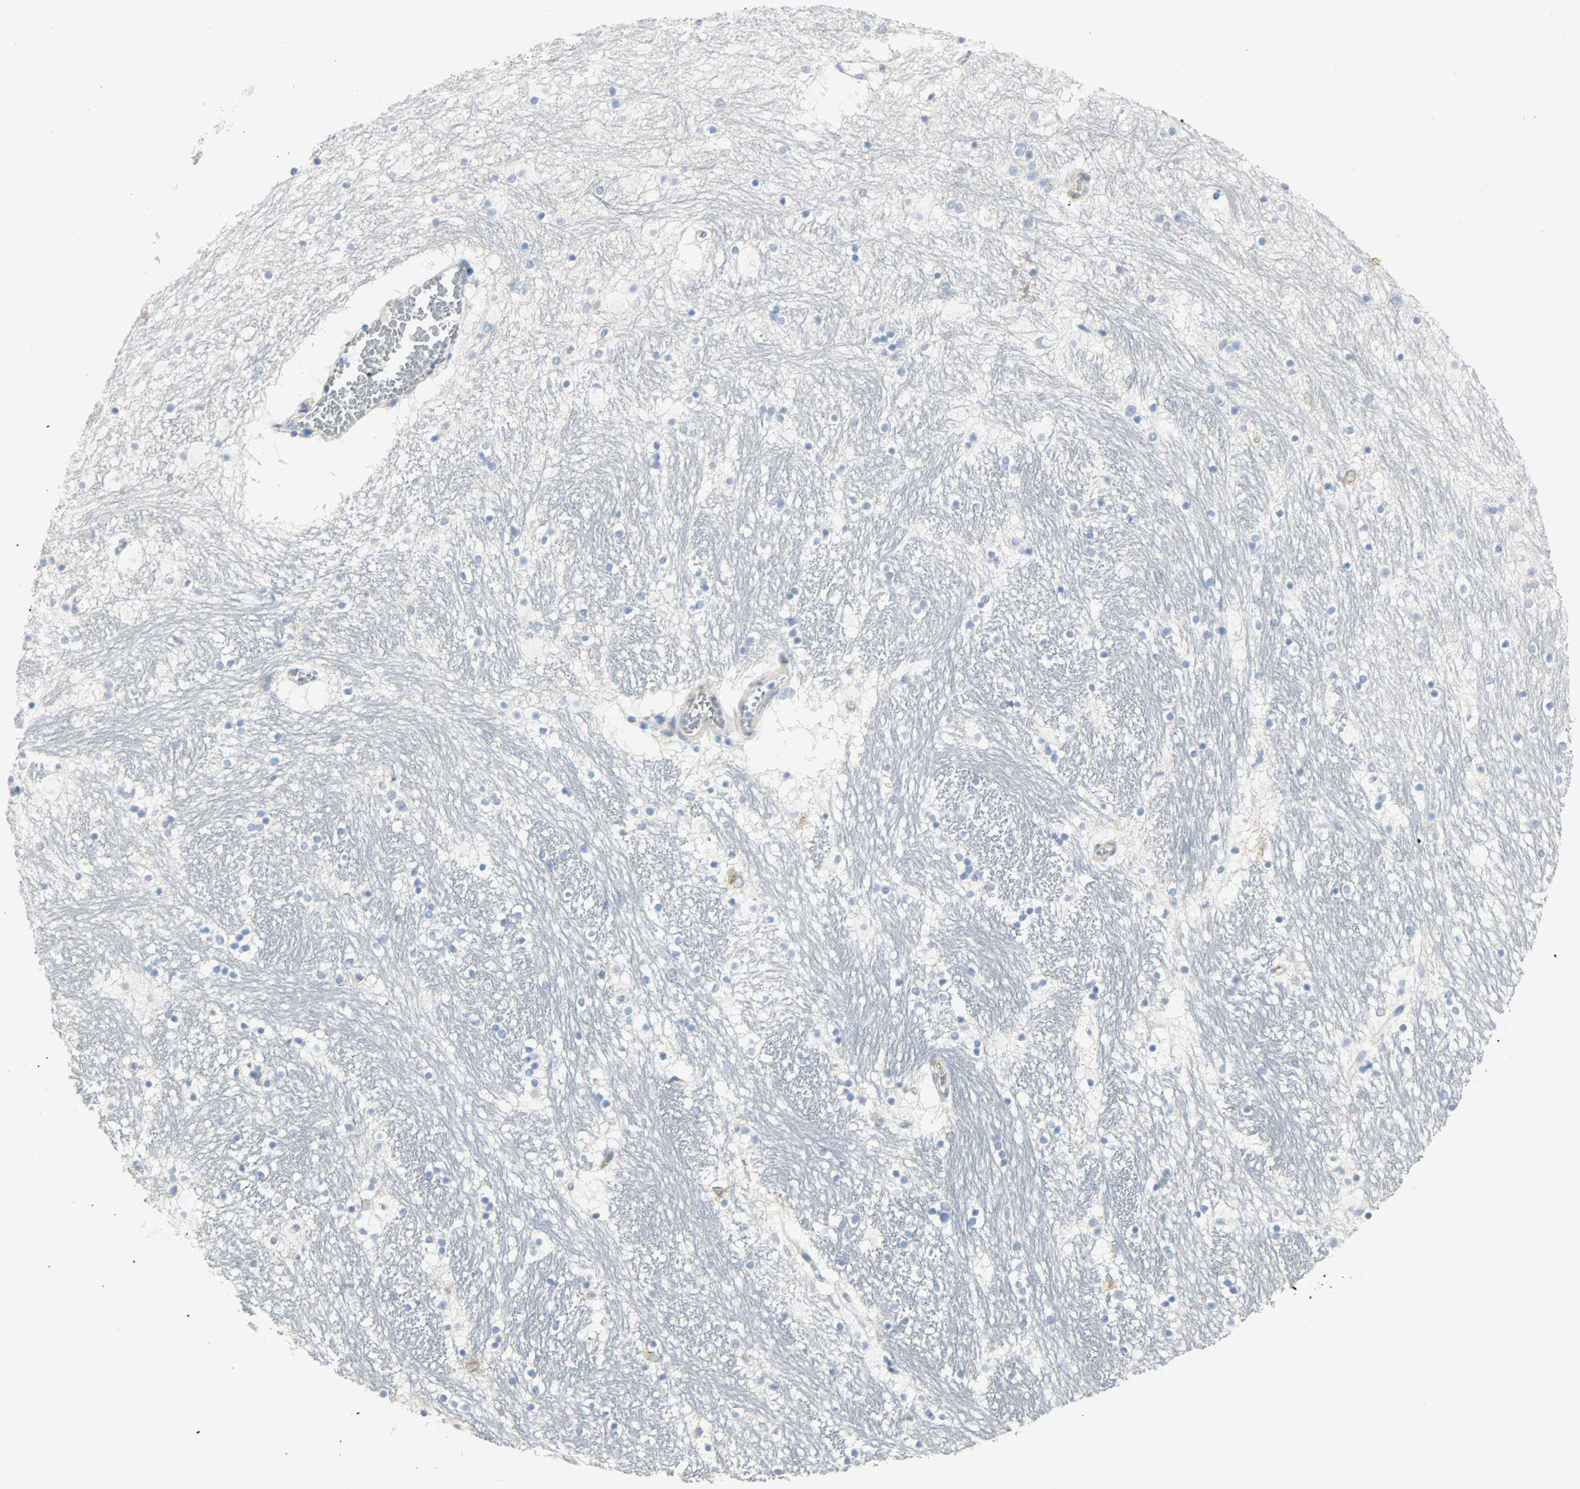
{"staining": {"intensity": "negative", "quantity": "none", "location": "none"}, "tissue": "hippocampus", "cell_type": "Glial cells", "image_type": "normal", "snomed": [{"axis": "morphology", "description": "Normal tissue, NOS"}, {"axis": "topography", "description": "Hippocampus"}], "caption": "This is a photomicrograph of immunohistochemistry staining of unremarkable hippocampus, which shows no positivity in glial cells.", "gene": "PKD2", "patient": {"sex": "male", "age": 45}}